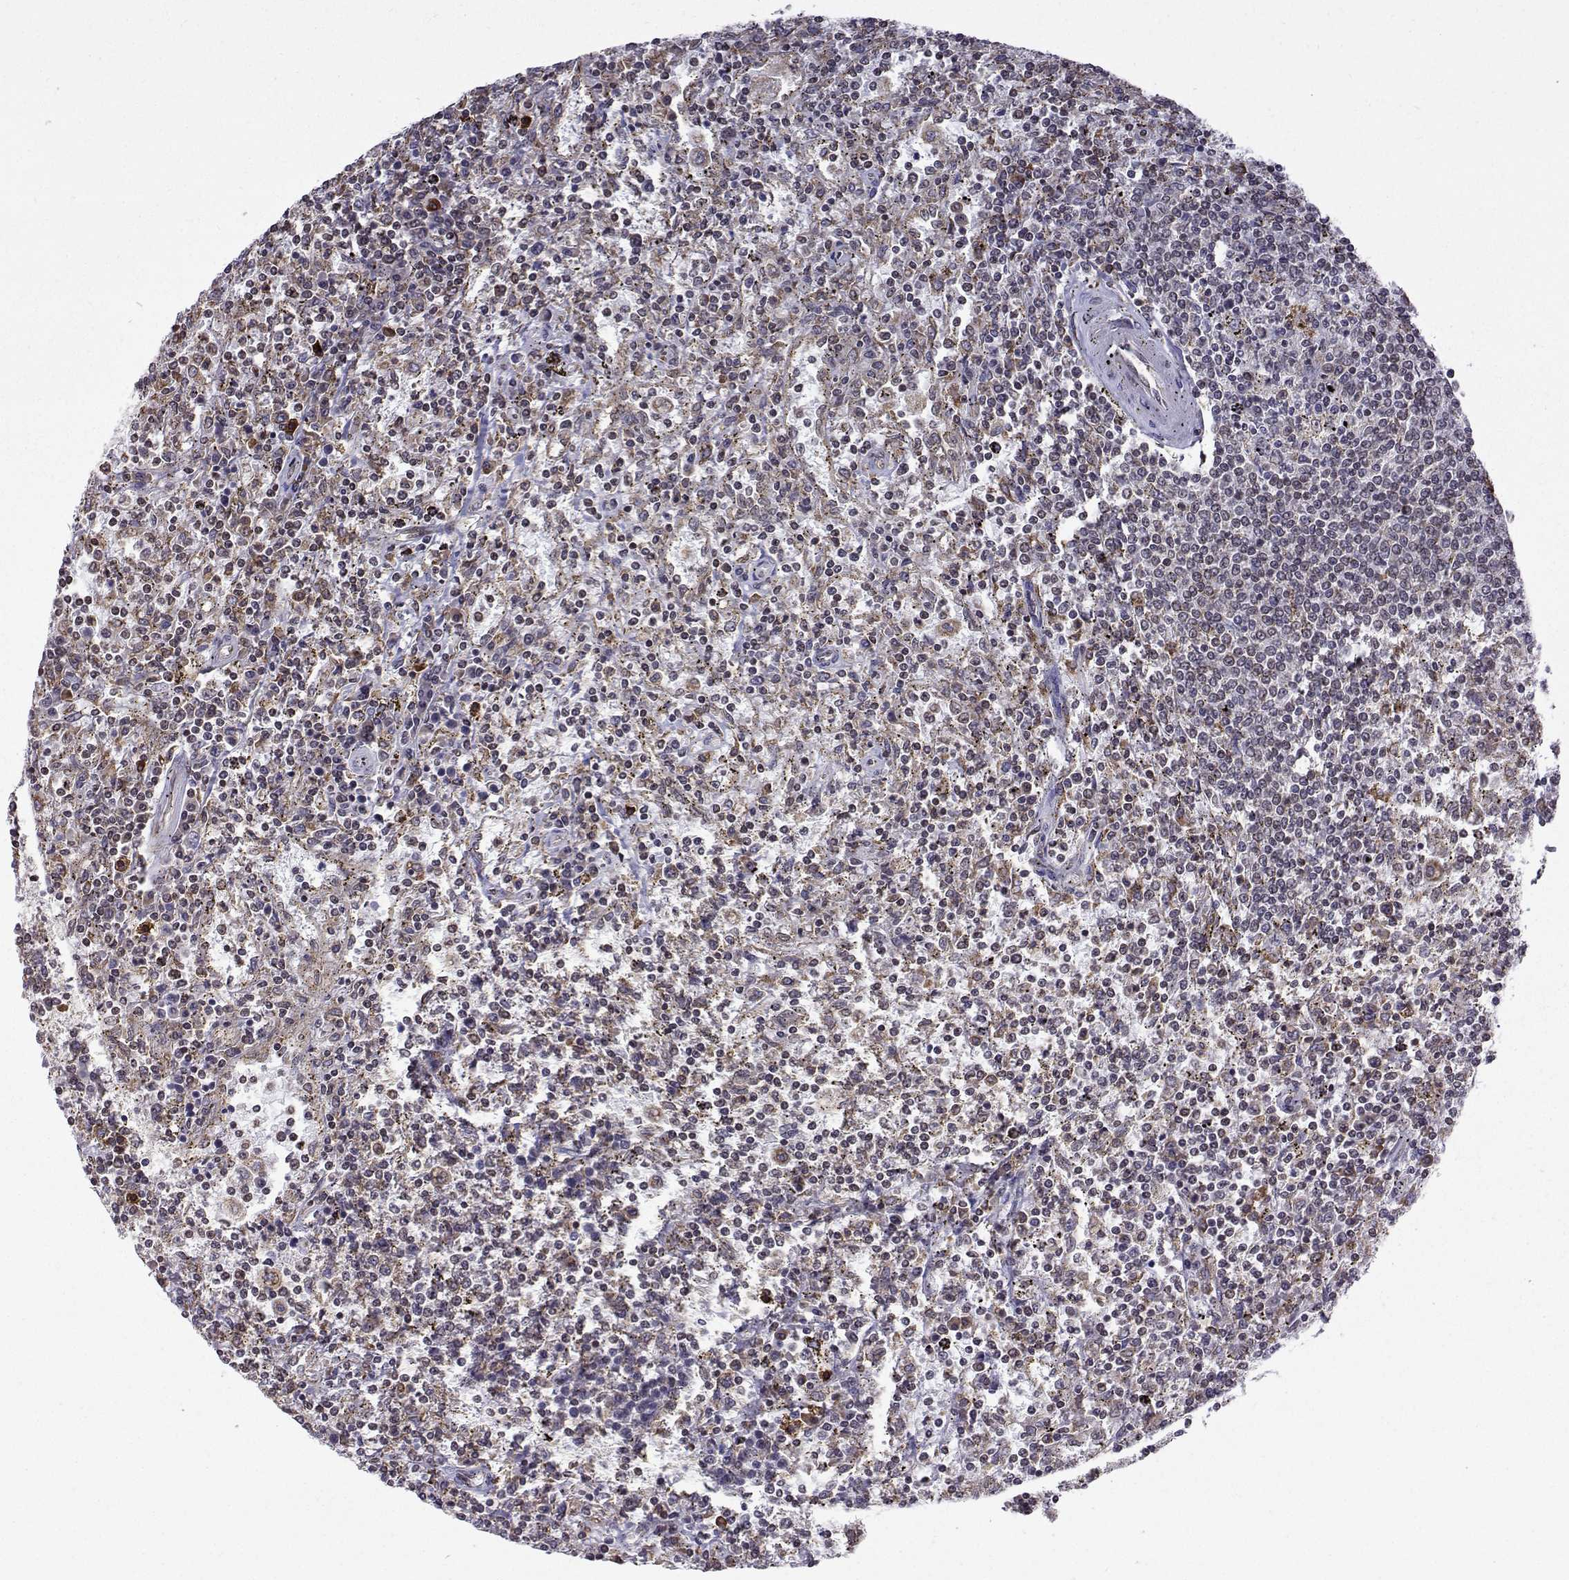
{"staining": {"intensity": "negative", "quantity": "none", "location": "none"}, "tissue": "lymphoma", "cell_type": "Tumor cells", "image_type": "cancer", "snomed": [{"axis": "morphology", "description": "Malignant lymphoma, non-Hodgkin's type, Low grade"}, {"axis": "topography", "description": "Spleen"}], "caption": "A high-resolution photomicrograph shows immunohistochemistry staining of lymphoma, which demonstrates no significant expression in tumor cells.", "gene": "EZH1", "patient": {"sex": "male", "age": 62}}